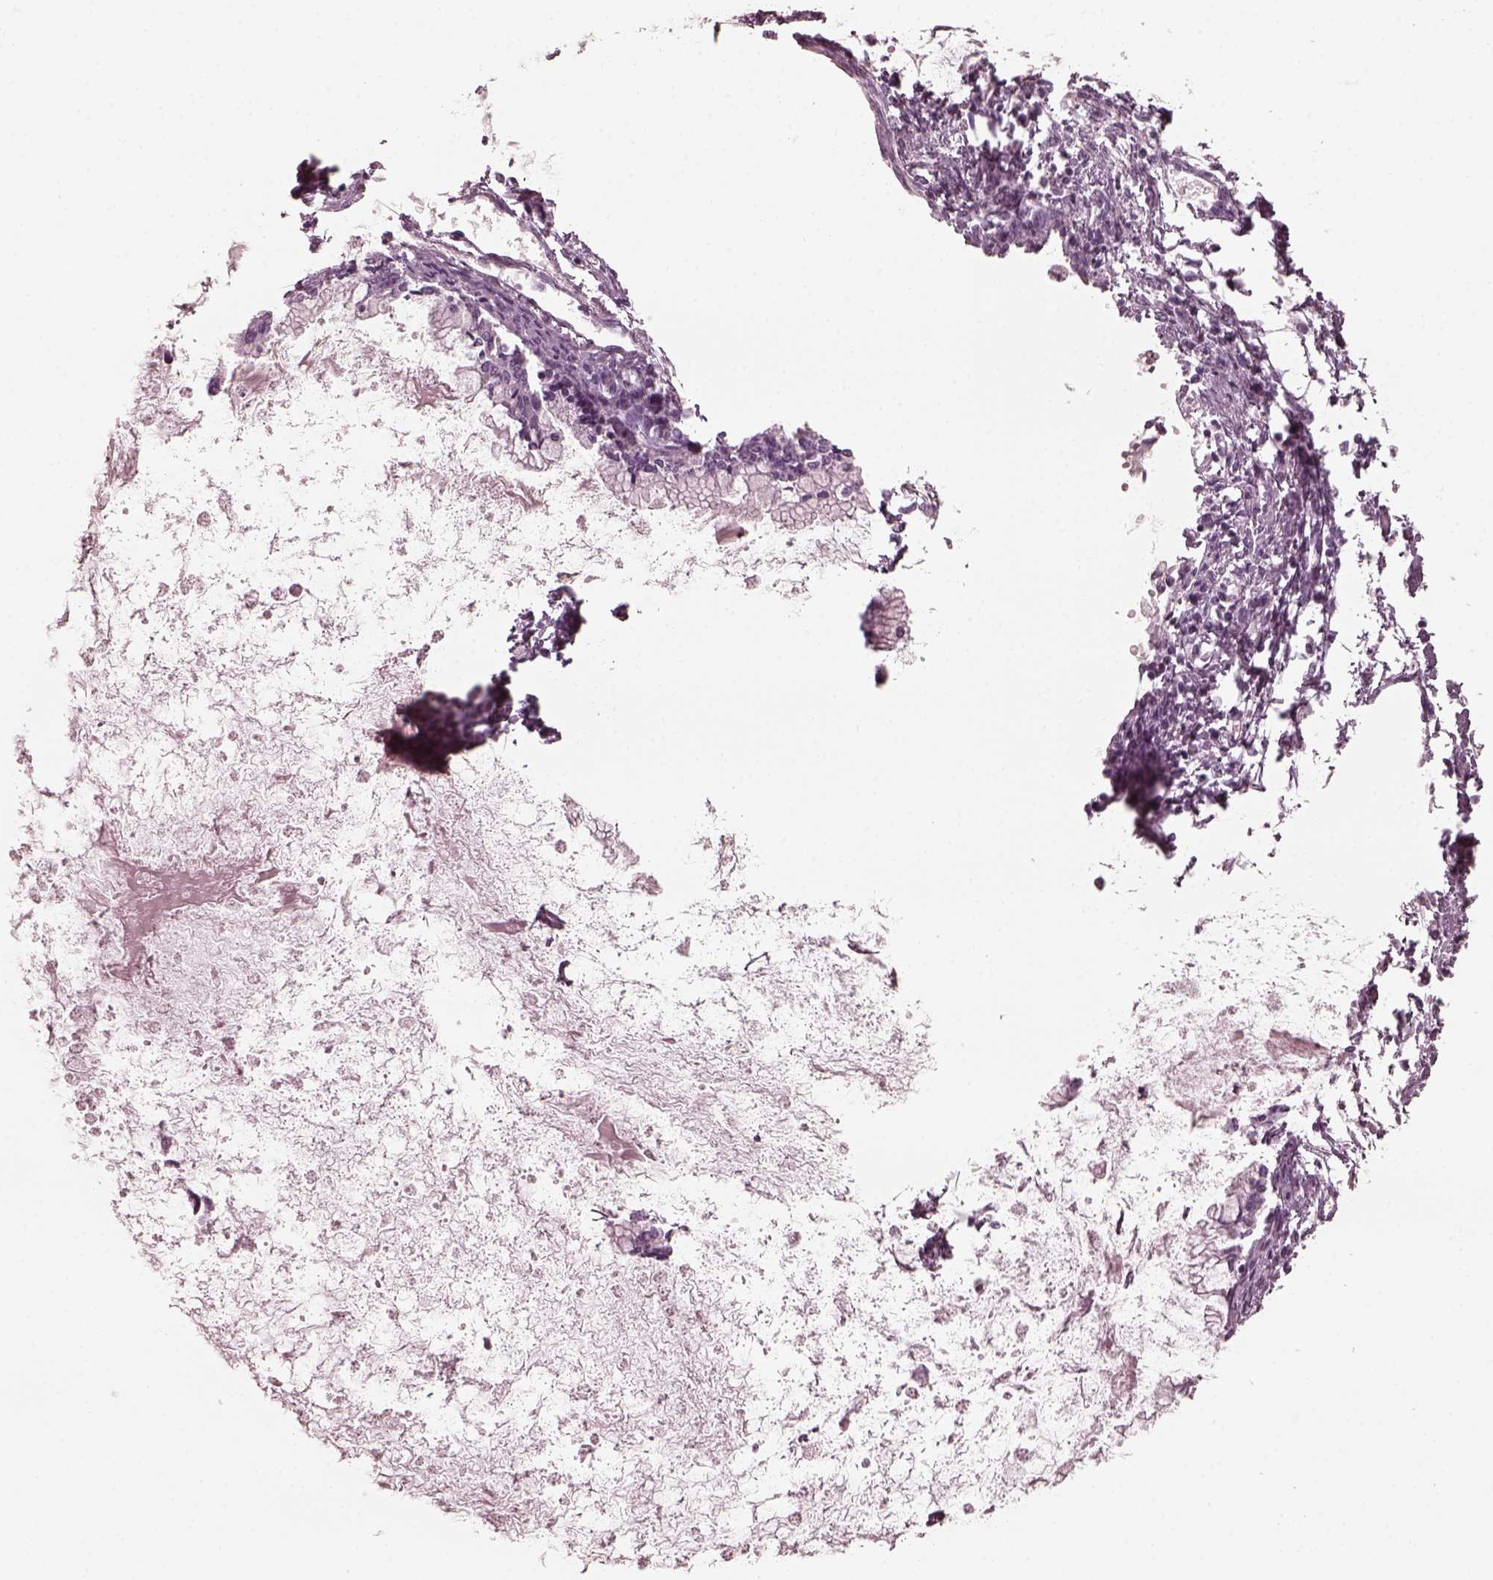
{"staining": {"intensity": "negative", "quantity": "none", "location": "none"}, "tissue": "ovarian cancer", "cell_type": "Tumor cells", "image_type": "cancer", "snomed": [{"axis": "morphology", "description": "Cystadenocarcinoma, mucinous, NOS"}, {"axis": "topography", "description": "Ovary"}], "caption": "Tumor cells are negative for brown protein staining in ovarian cancer.", "gene": "GRM6", "patient": {"sex": "female", "age": 67}}